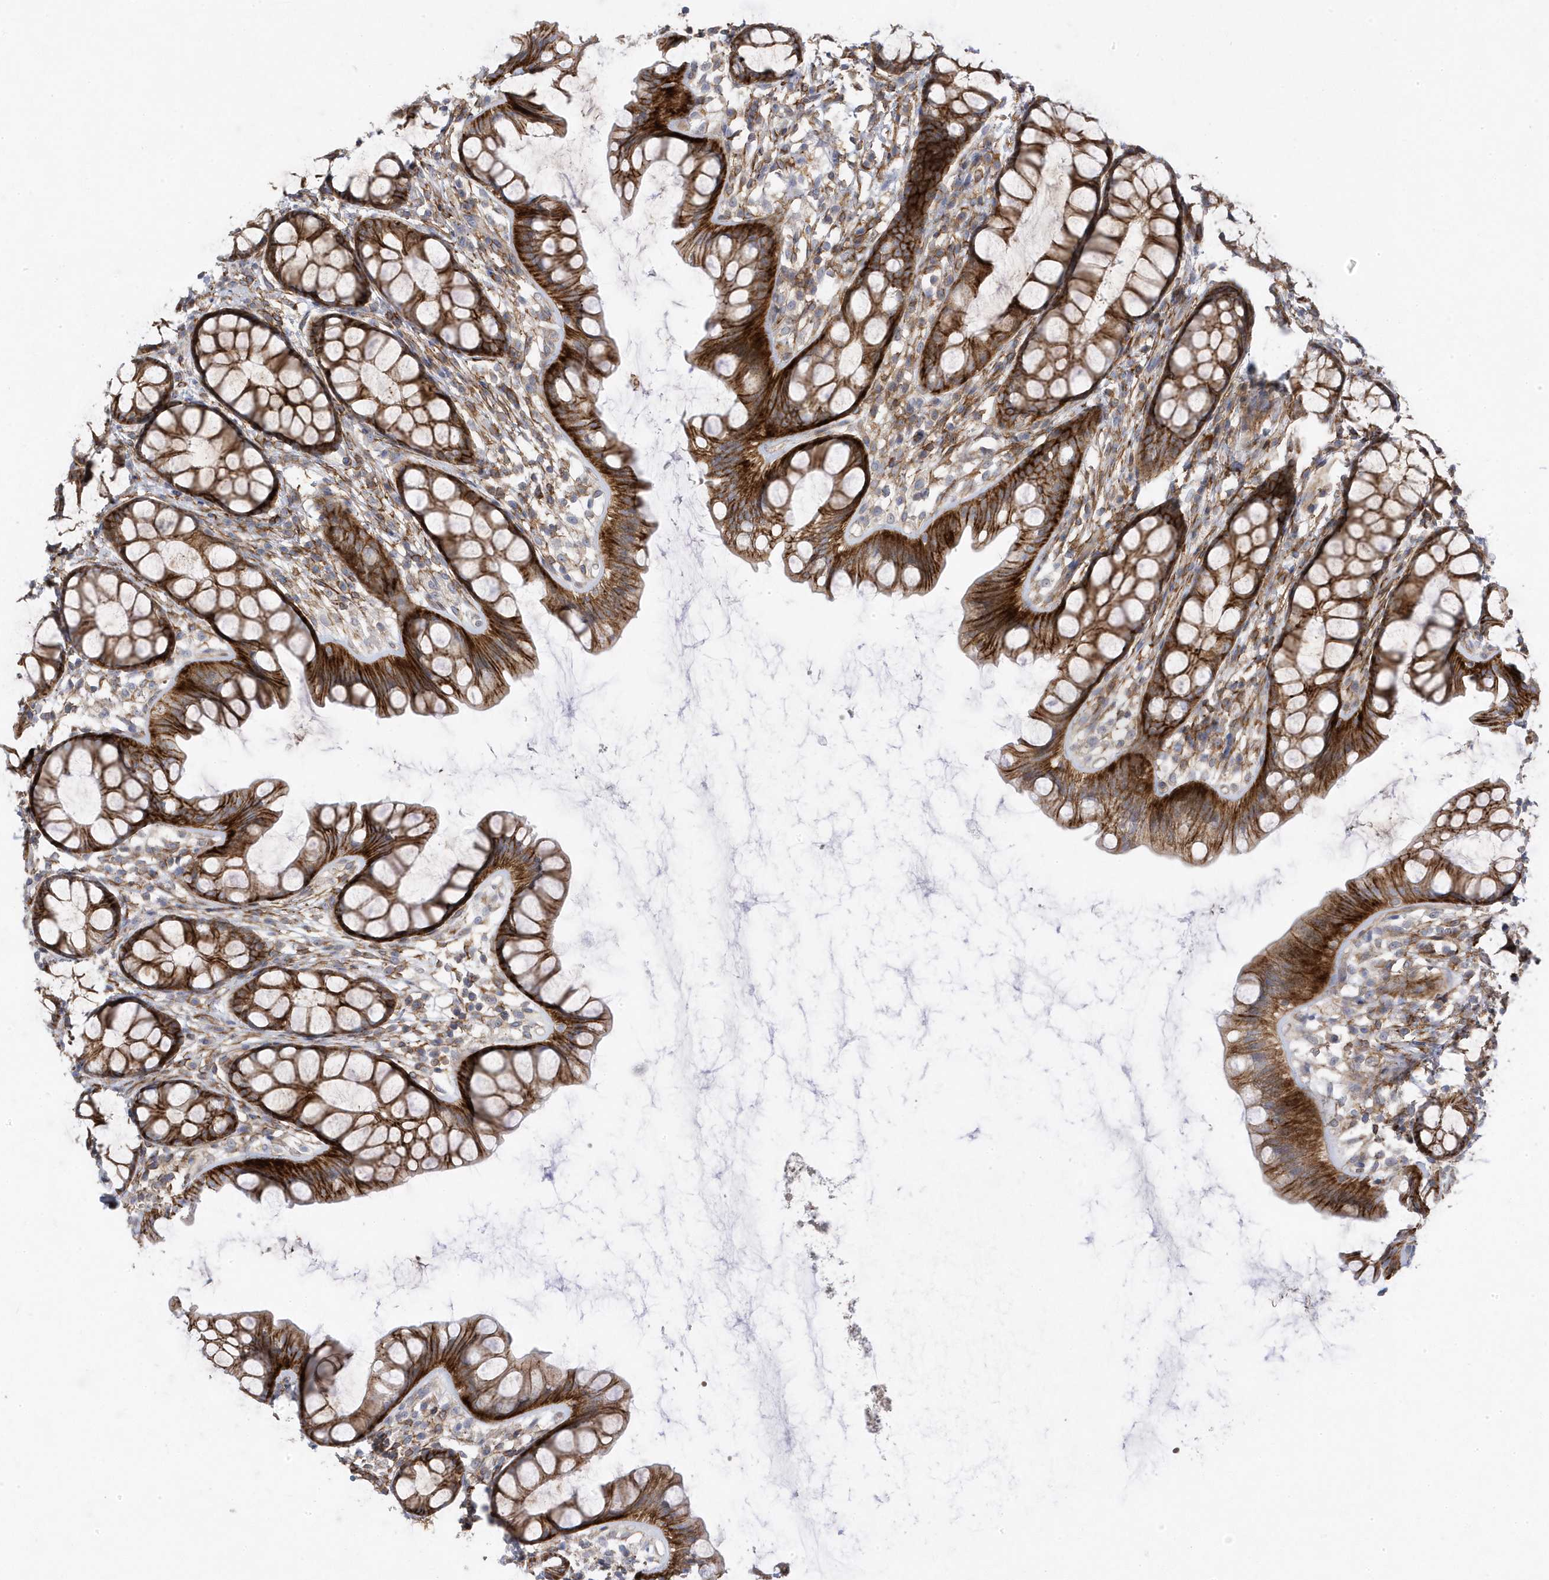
{"staining": {"intensity": "strong", "quantity": ">75%", "location": "cytoplasmic/membranous"}, "tissue": "rectum", "cell_type": "Glandular cells", "image_type": "normal", "snomed": [{"axis": "morphology", "description": "Normal tissue, NOS"}, {"axis": "topography", "description": "Rectum"}], "caption": "IHC (DAB) staining of benign human rectum reveals strong cytoplasmic/membranous protein staining in about >75% of glandular cells. (DAB = brown stain, brightfield microscopy at high magnification).", "gene": "ANAPC1", "patient": {"sex": "female", "age": 65}}